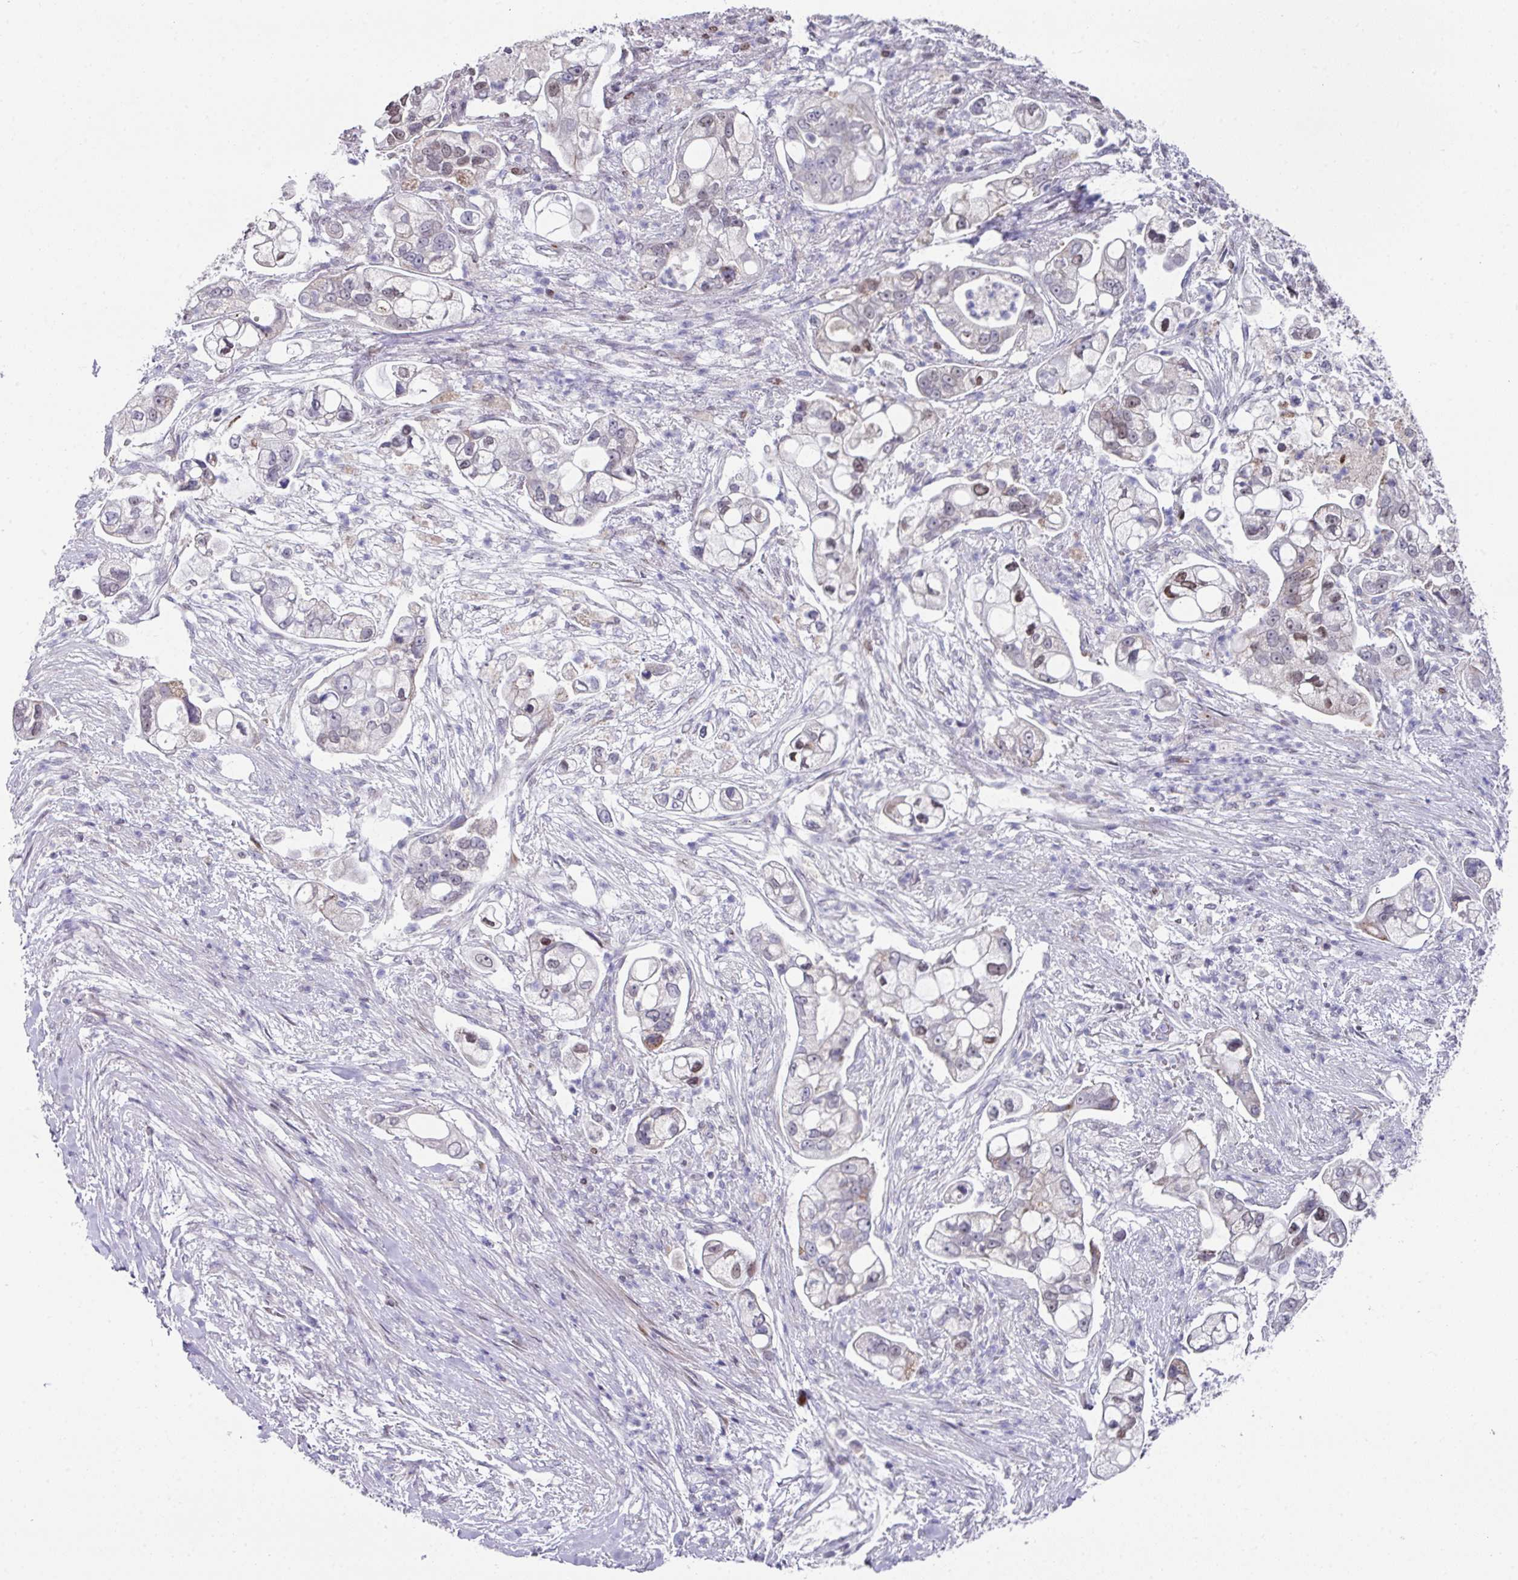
{"staining": {"intensity": "negative", "quantity": "none", "location": "none"}, "tissue": "pancreatic cancer", "cell_type": "Tumor cells", "image_type": "cancer", "snomed": [{"axis": "morphology", "description": "Adenocarcinoma, NOS"}, {"axis": "topography", "description": "Pancreas"}], "caption": "There is no significant positivity in tumor cells of adenocarcinoma (pancreatic).", "gene": "CBX7", "patient": {"sex": "female", "age": 69}}